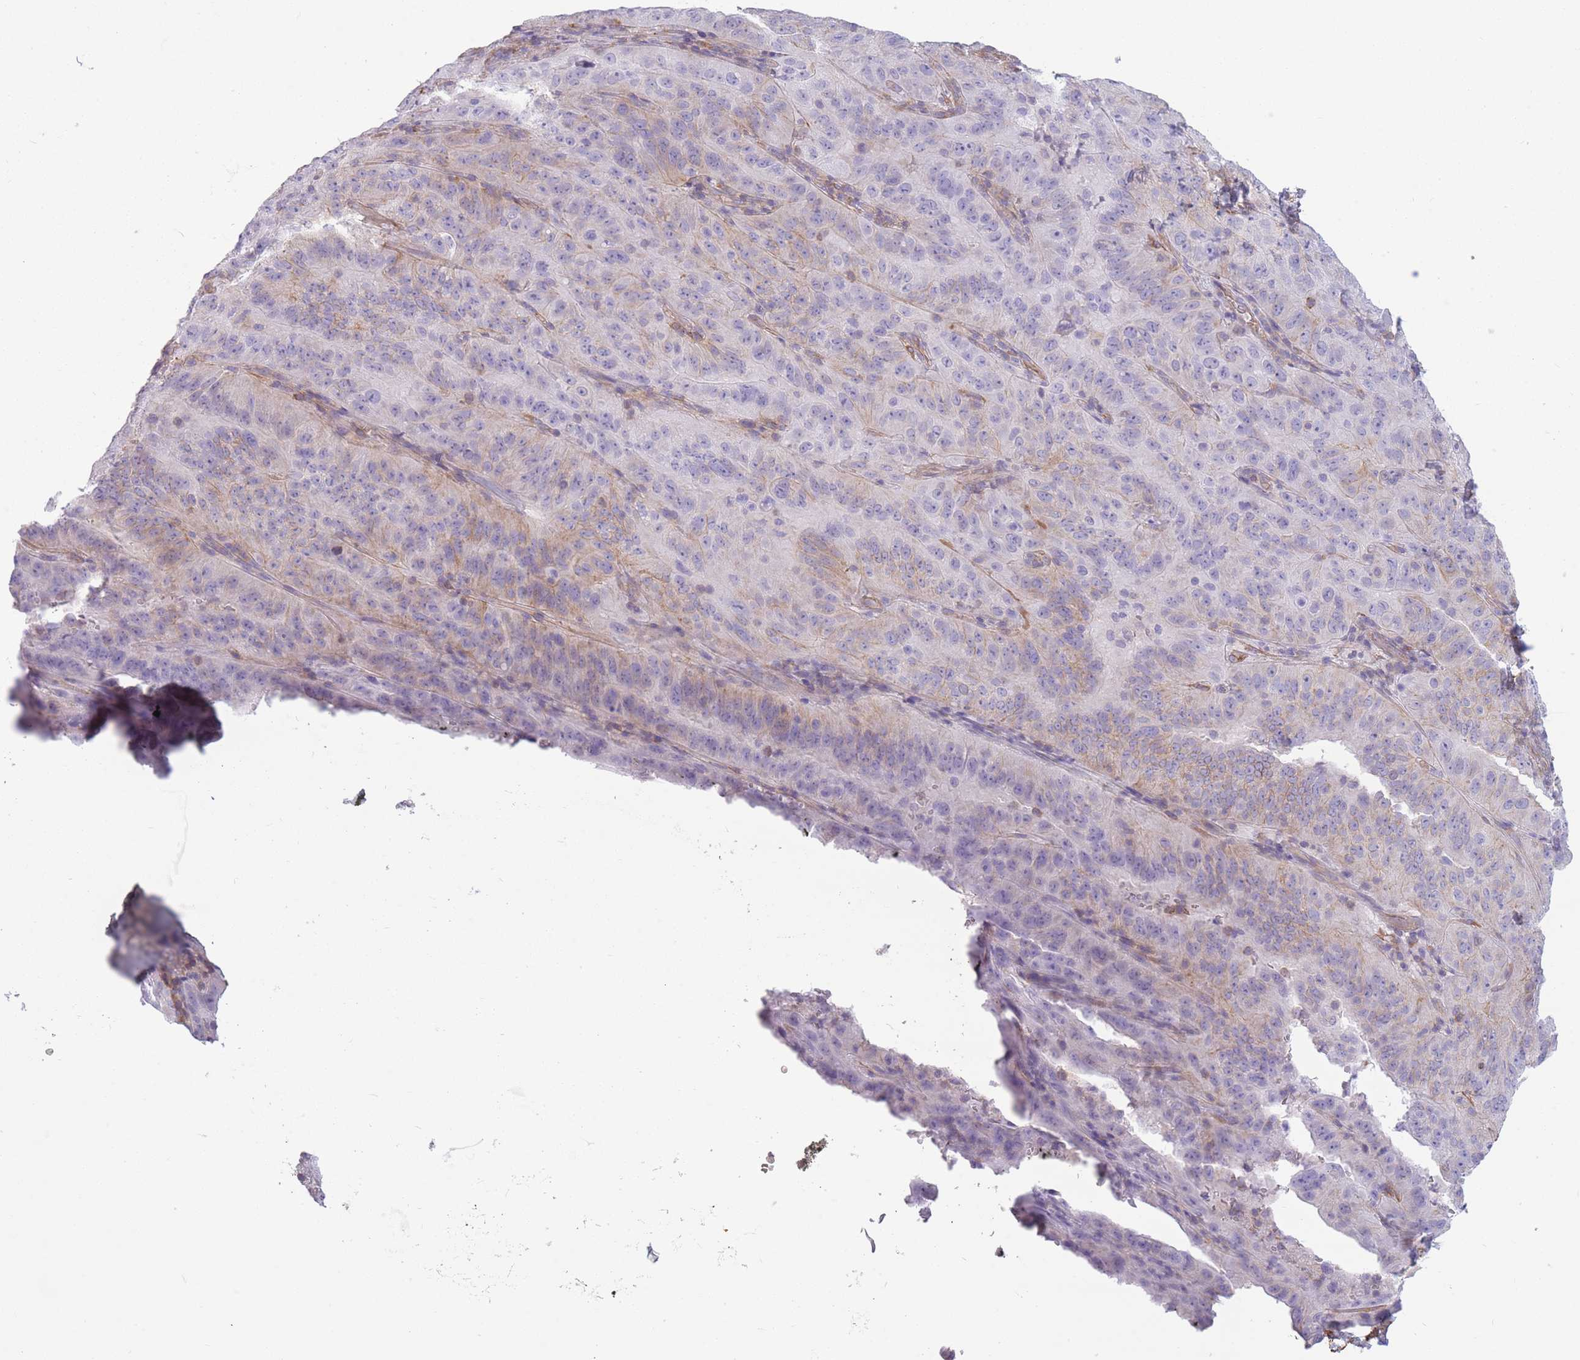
{"staining": {"intensity": "negative", "quantity": "none", "location": "none"}, "tissue": "pancreatic cancer", "cell_type": "Tumor cells", "image_type": "cancer", "snomed": [{"axis": "morphology", "description": "Adenocarcinoma, NOS"}, {"axis": "topography", "description": "Pancreas"}], "caption": "The immunohistochemistry histopathology image has no significant positivity in tumor cells of pancreatic adenocarcinoma tissue.", "gene": "ADD1", "patient": {"sex": "male", "age": 63}}